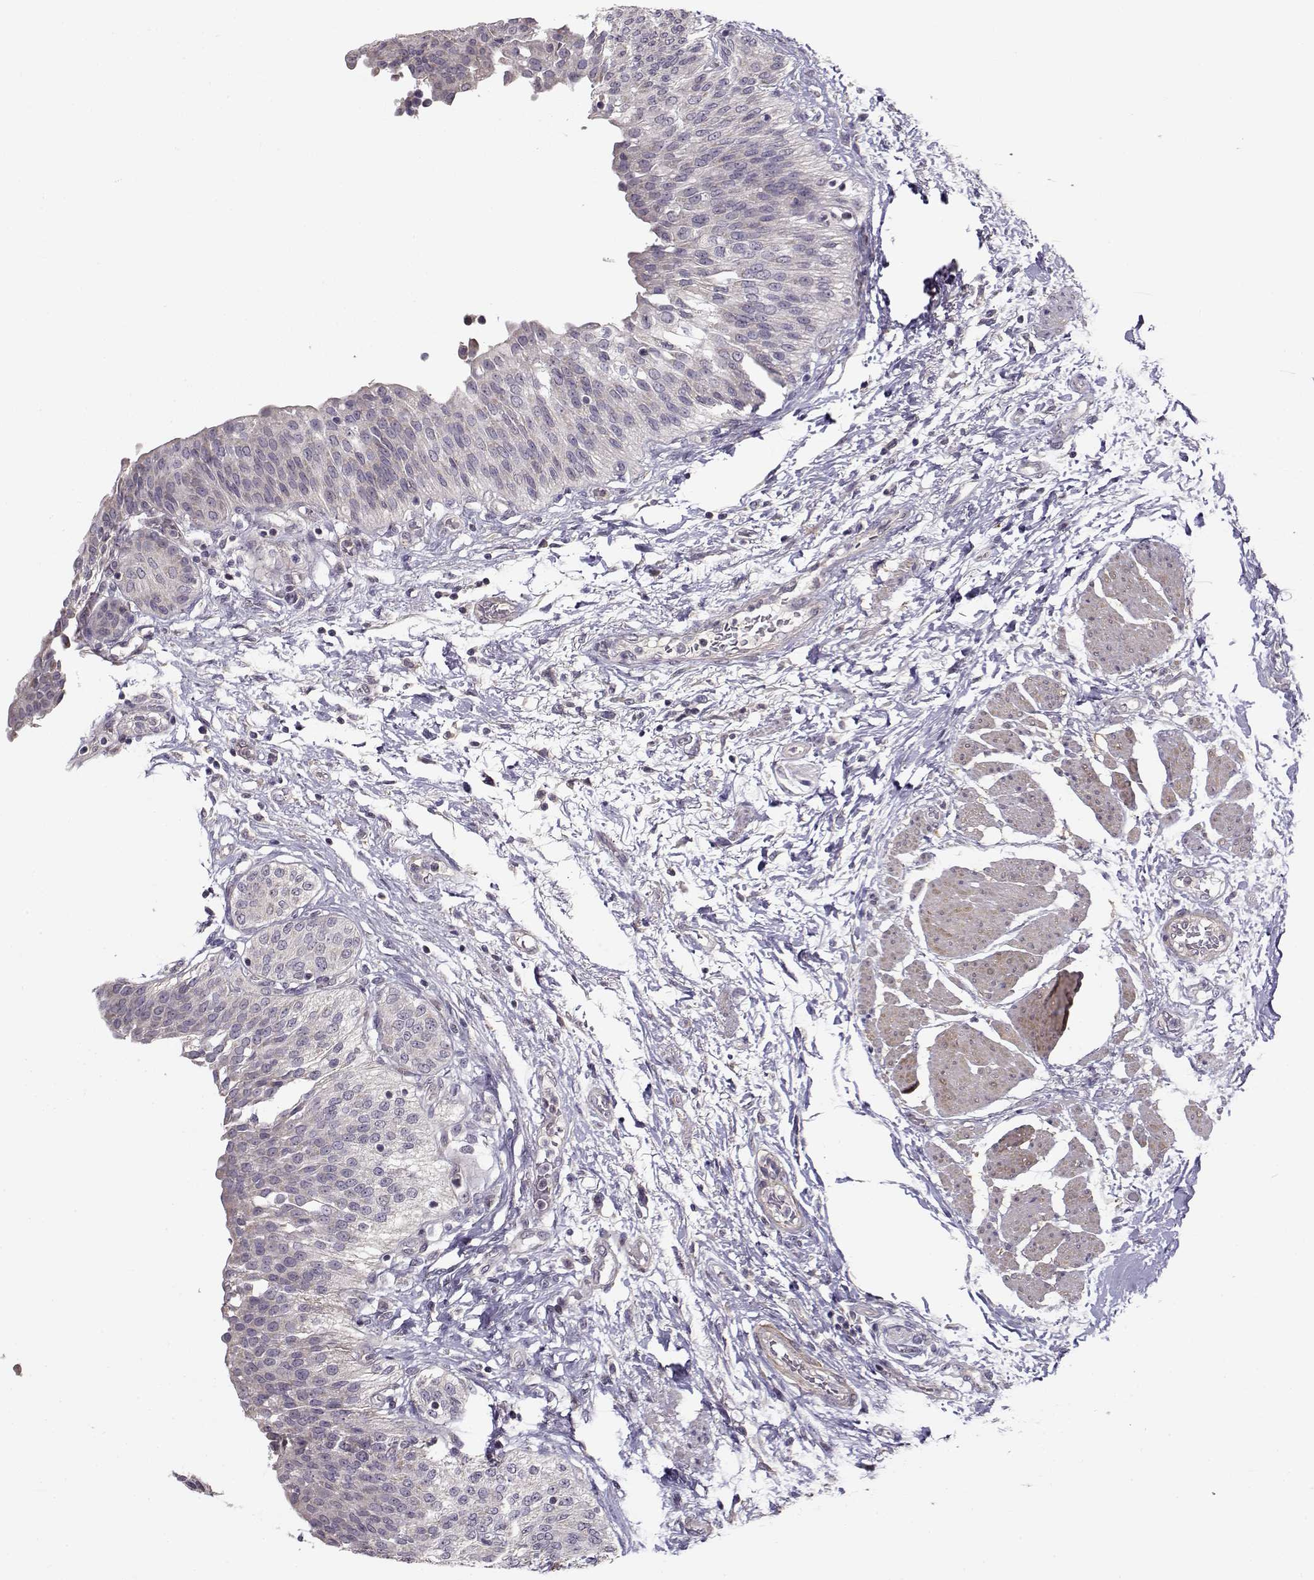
{"staining": {"intensity": "negative", "quantity": "none", "location": "none"}, "tissue": "urinary bladder", "cell_type": "Urothelial cells", "image_type": "normal", "snomed": [{"axis": "morphology", "description": "Normal tissue, NOS"}, {"axis": "morphology", "description": "Metaplasia, NOS"}, {"axis": "topography", "description": "Urinary bladder"}], "caption": "This is an immunohistochemistry (IHC) histopathology image of benign urinary bladder. There is no staining in urothelial cells.", "gene": "ENTPD8", "patient": {"sex": "male", "age": 68}}